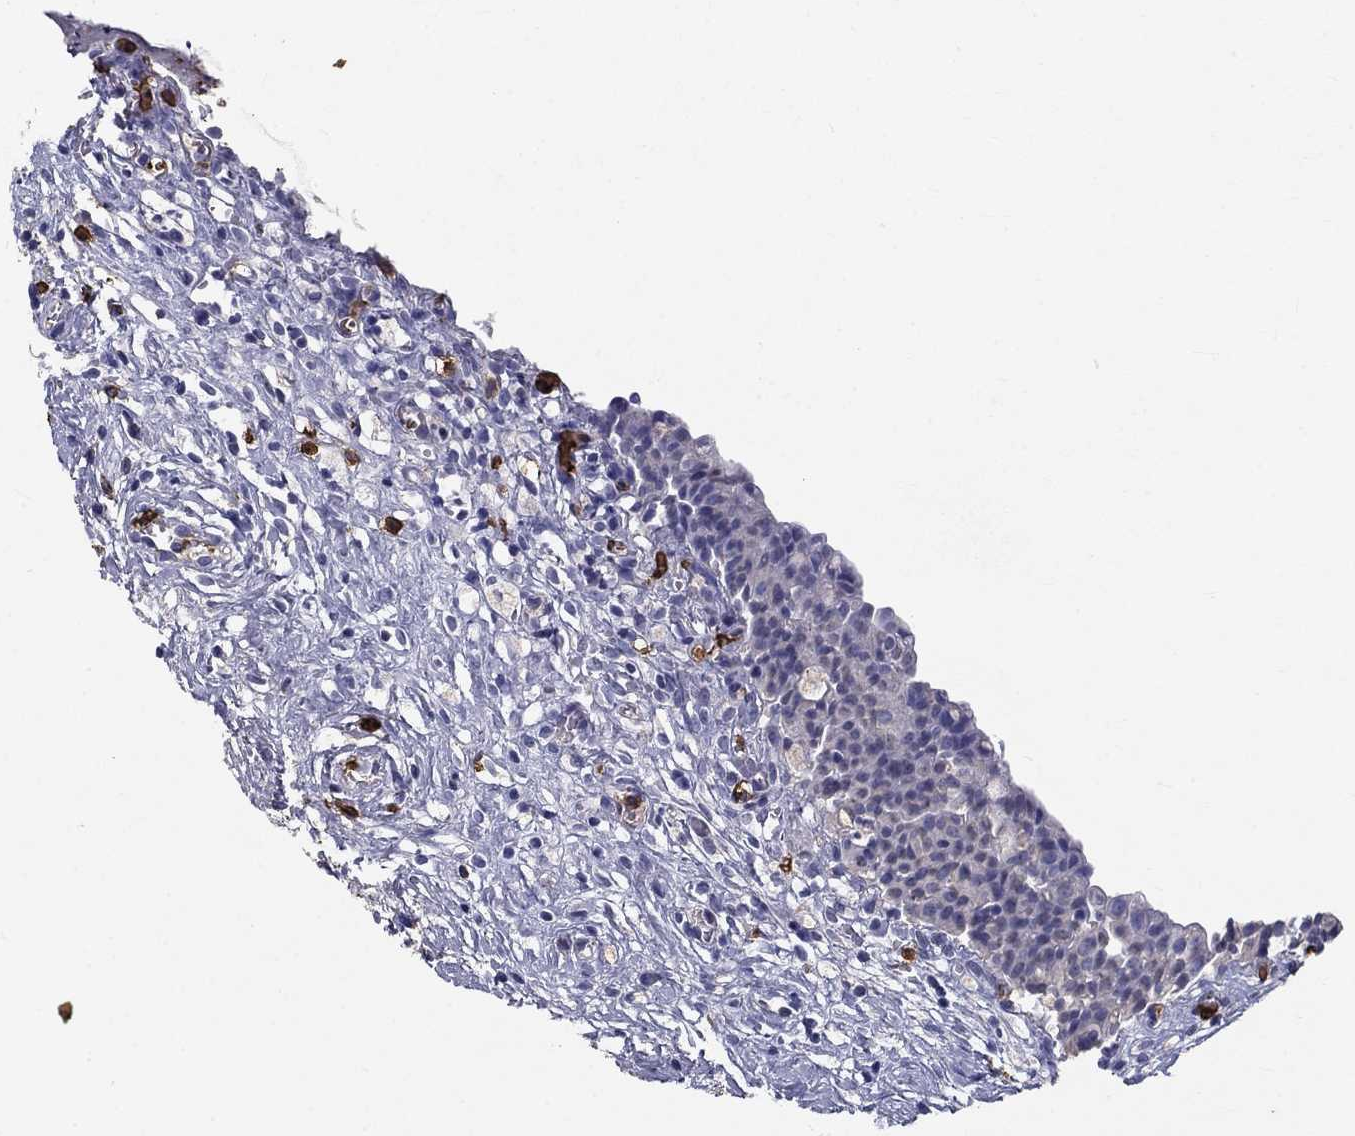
{"staining": {"intensity": "negative", "quantity": "none", "location": "none"}, "tissue": "urinary bladder", "cell_type": "Urothelial cells", "image_type": "normal", "snomed": [{"axis": "morphology", "description": "Normal tissue, NOS"}, {"axis": "topography", "description": "Urinary bladder"}], "caption": "DAB immunohistochemical staining of normal urinary bladder shows no significant staining in urothelial cells.", "gene": "IGSF8", "patient": {"sex": "male", "age": 76}}